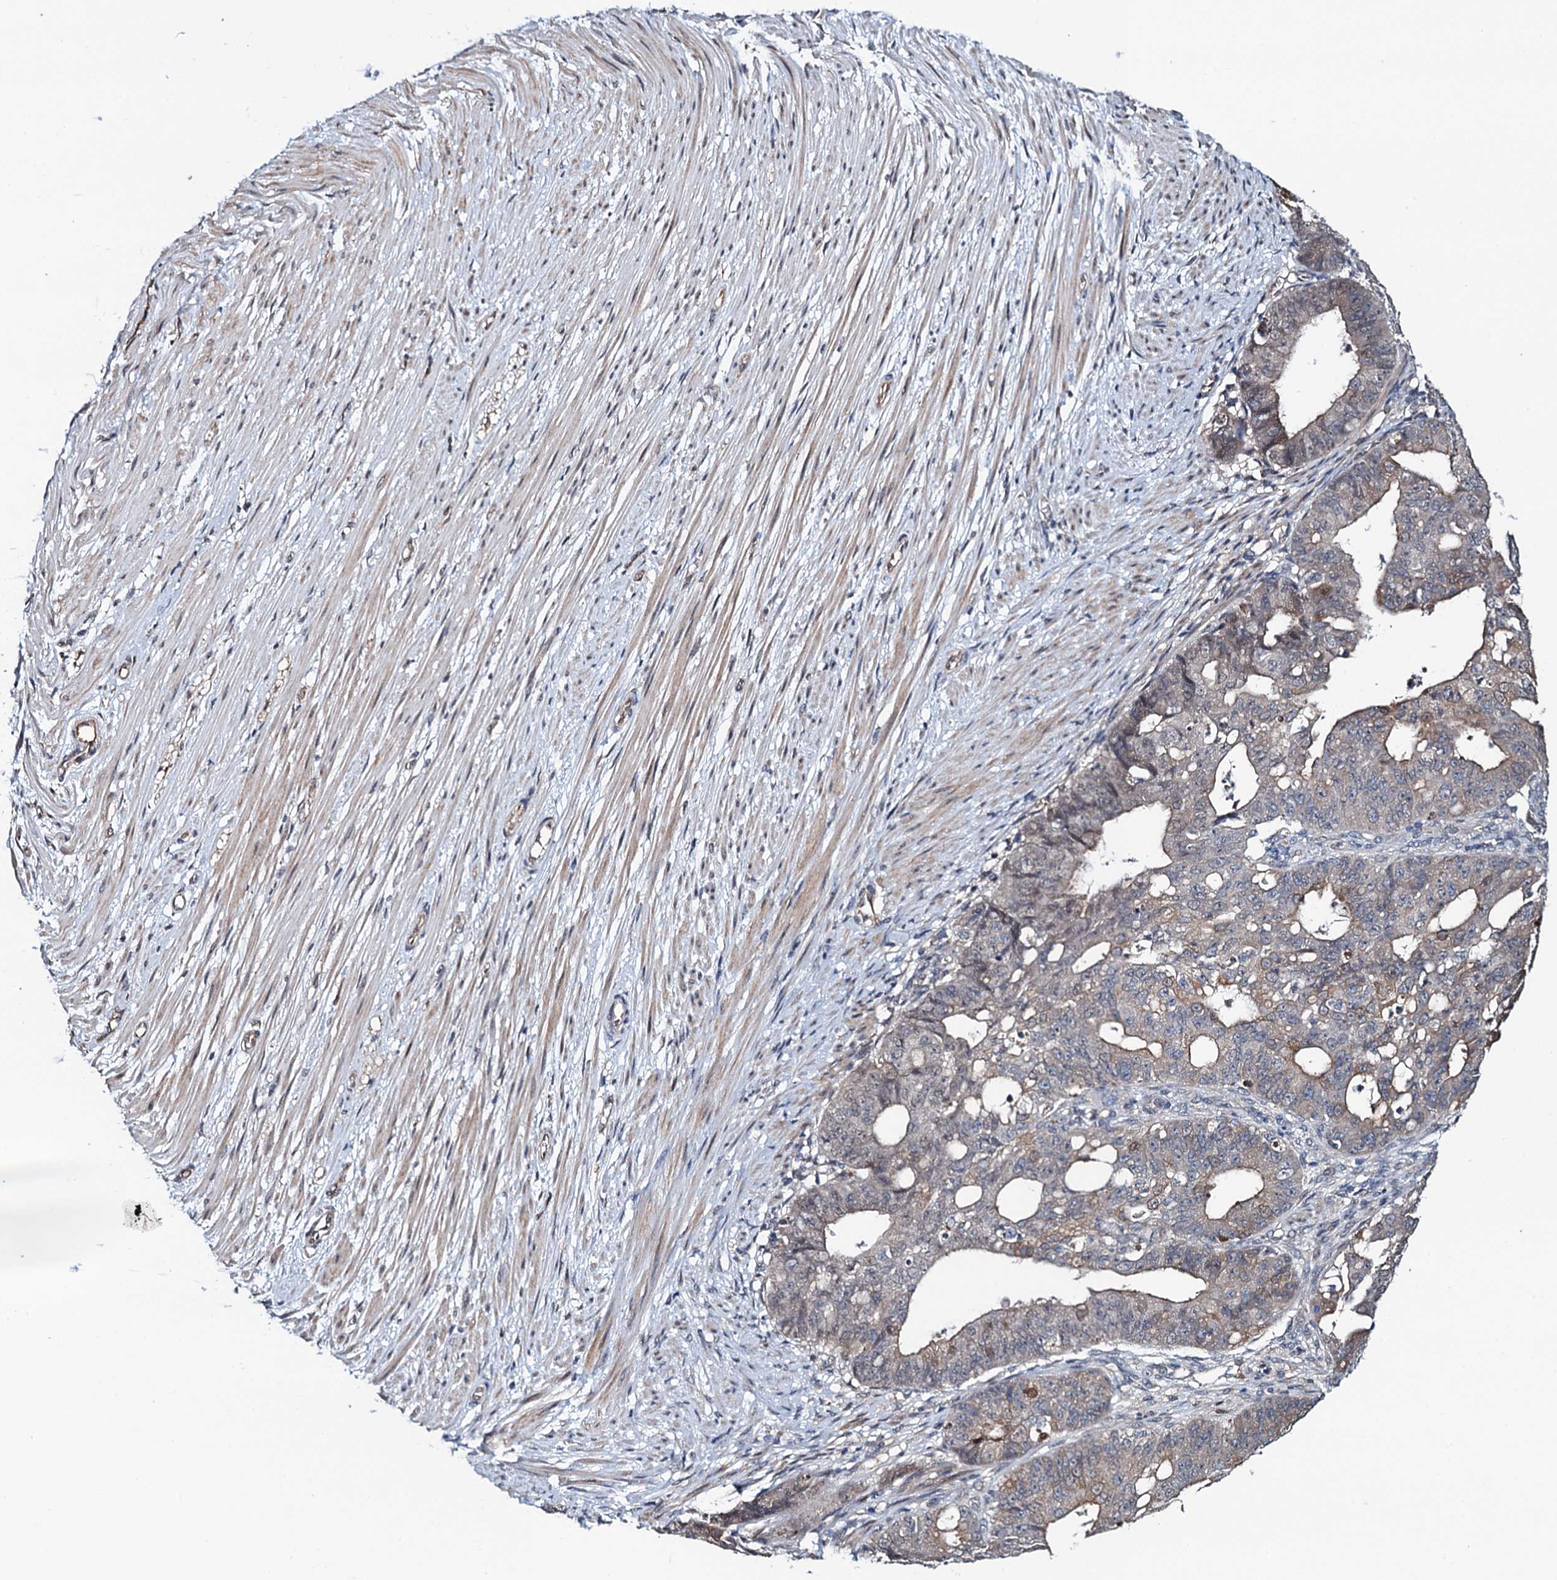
{"staining": {"intensity": "weak", "quantity": "25%-75%", "location": "cytoplasmic/membranous"}, "tissue": "ovarian cancer", "cell_type": "Tumor cells", "image_type": "cancer", "snomed": [{"axis": "morphology", "description": "Carcinoma, endometroid"}, {"axis": "topography", "description": "Appendix"}, {"axis": "topography", "description": "Ovary"}], "caption": "Human ovarian cancer (endometroid carcinoma) stained for a protein (brown) demonstrates weak cytoplasmic/membranous positive expression in approximately 25%-75% of tumor cells.", "gene": "EVX2", "patient": {"sex": "female", "age": 42}}